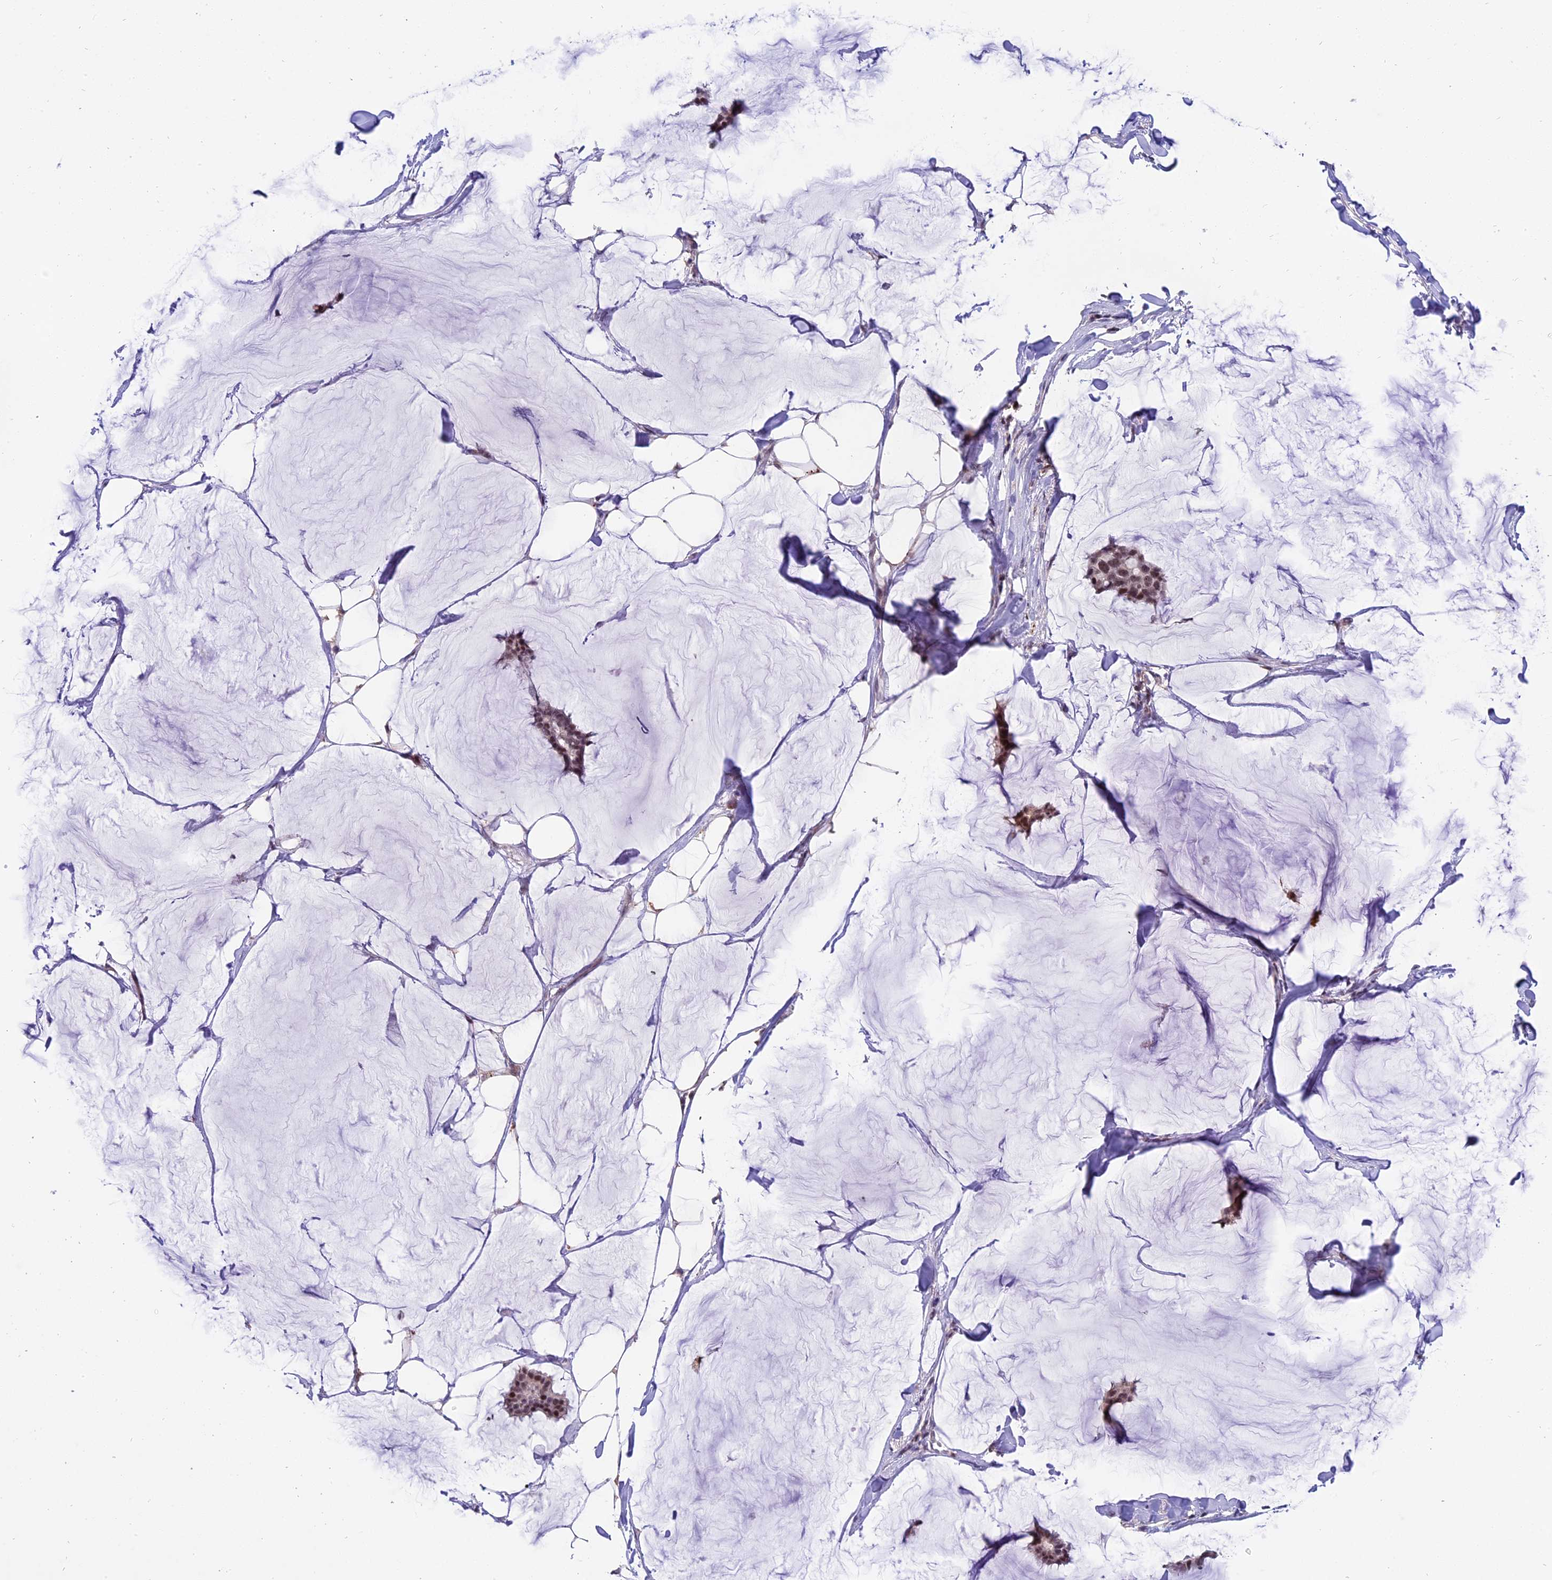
{"staining": {"intensity": "moderate", "quantity": ">75%", "location": "nuclear"}, "tissue": "breast cancer", "cell_type": "Tumor cells", "image_type": "cancer", "snomed": [{"axis": "morphology", "description": "Duct carcinoma"}, {"axis": "topography", "description": "Breast"}], "caption": "Protein expression analysis of human breast cancer reveals moderate nuclear staining in approximately >75% of tumor cells.", "gene": "TADA3", "patient": {"sex": "female", "age": 93}}